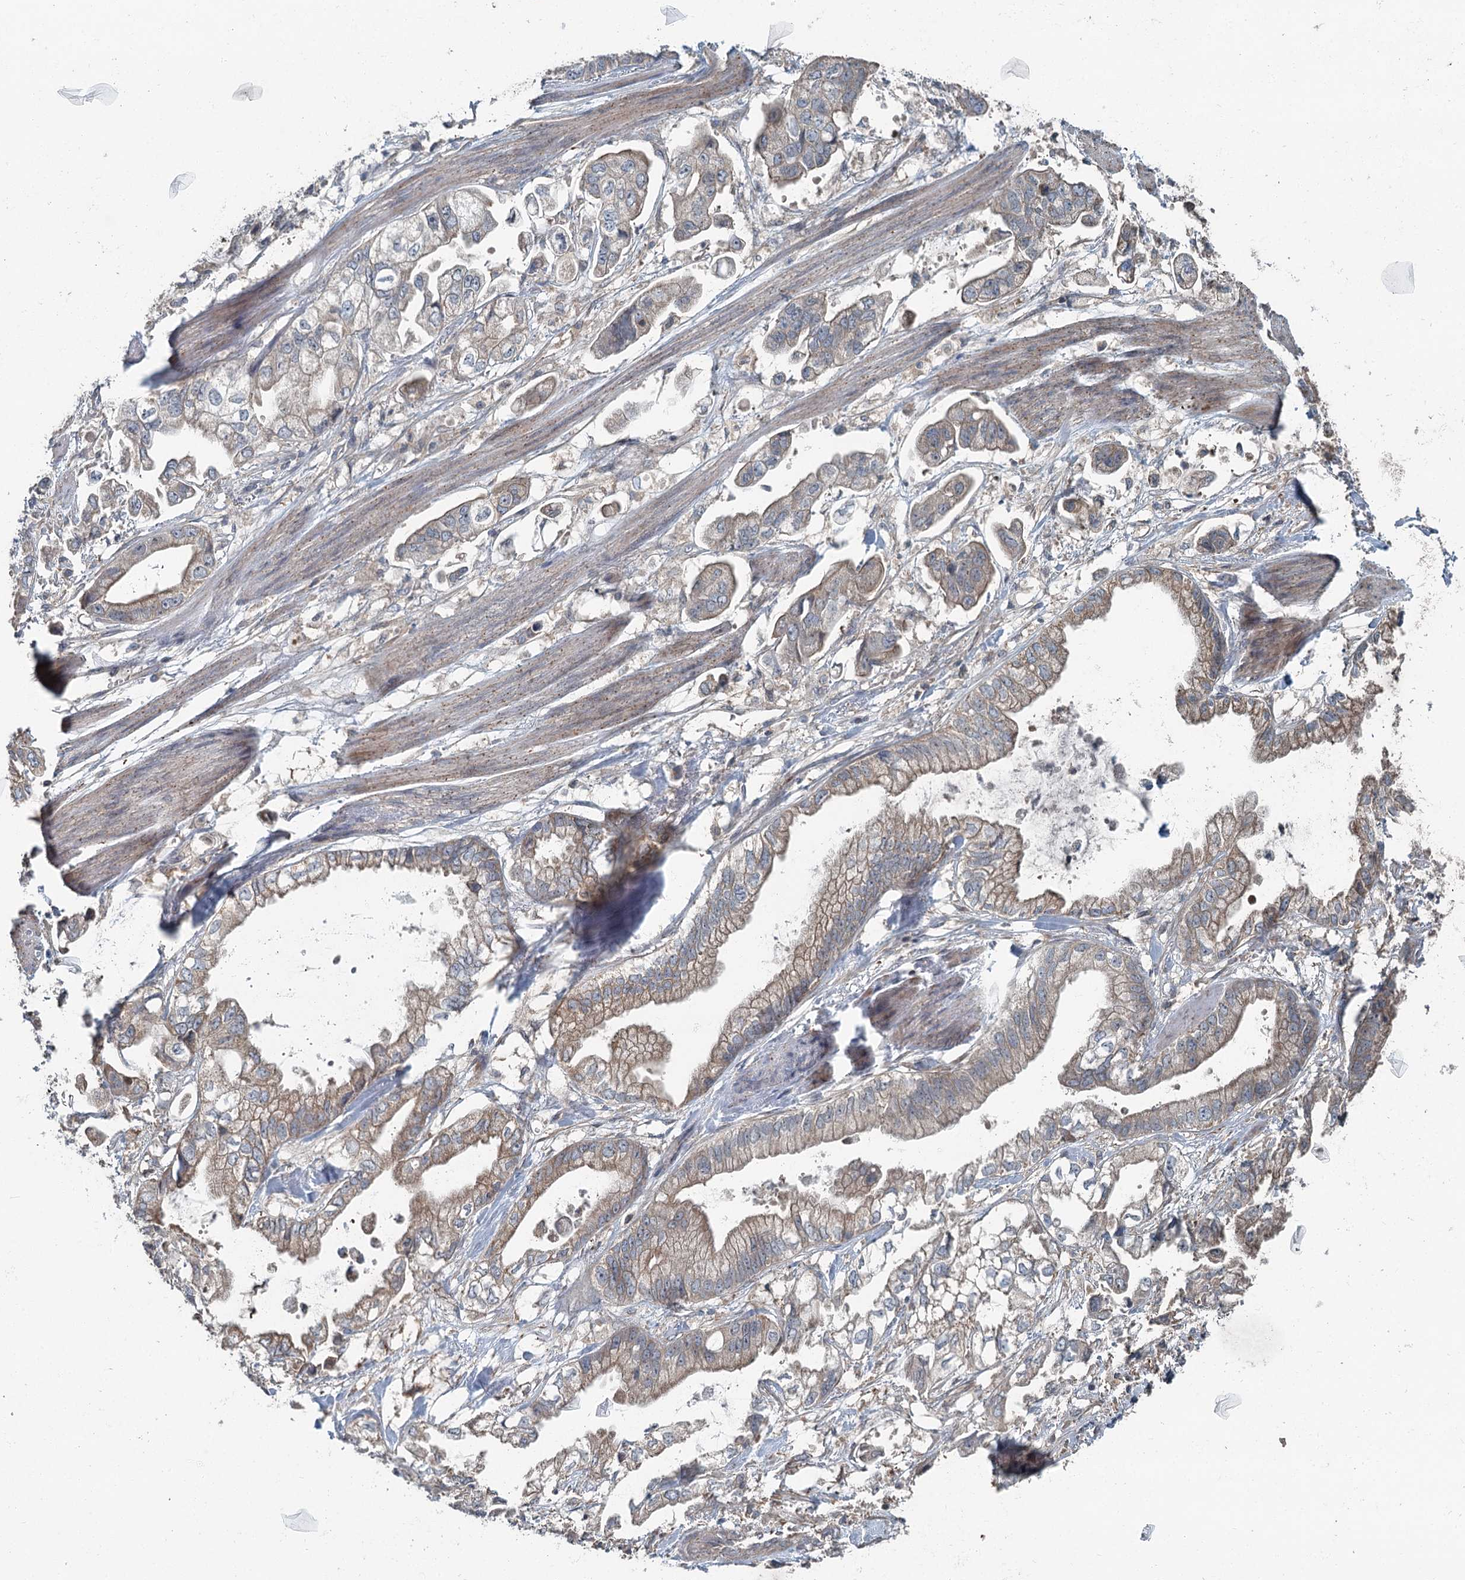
{"staining": {"intensity": "weak", "quantity": ">75%", "location": "cytoplasmic/membranous"}, "tissue": "stomach cancer", "cell_type": "Tumor cells", "image_type": "cancer", "snomed": [{"axis": "morphology", "description": "Adenocarcinoma, NOS"}, {"axis": "topography", "description": "Stomach"}], "caption": "Adenocarcinoma (stomach) stained with a brown dye shows weak cytoplasmic/membranous positive expression in approximately >75% of tumor cells.", "gene": "SKIC3", "patient": {"sex": "male", "age": 62}}